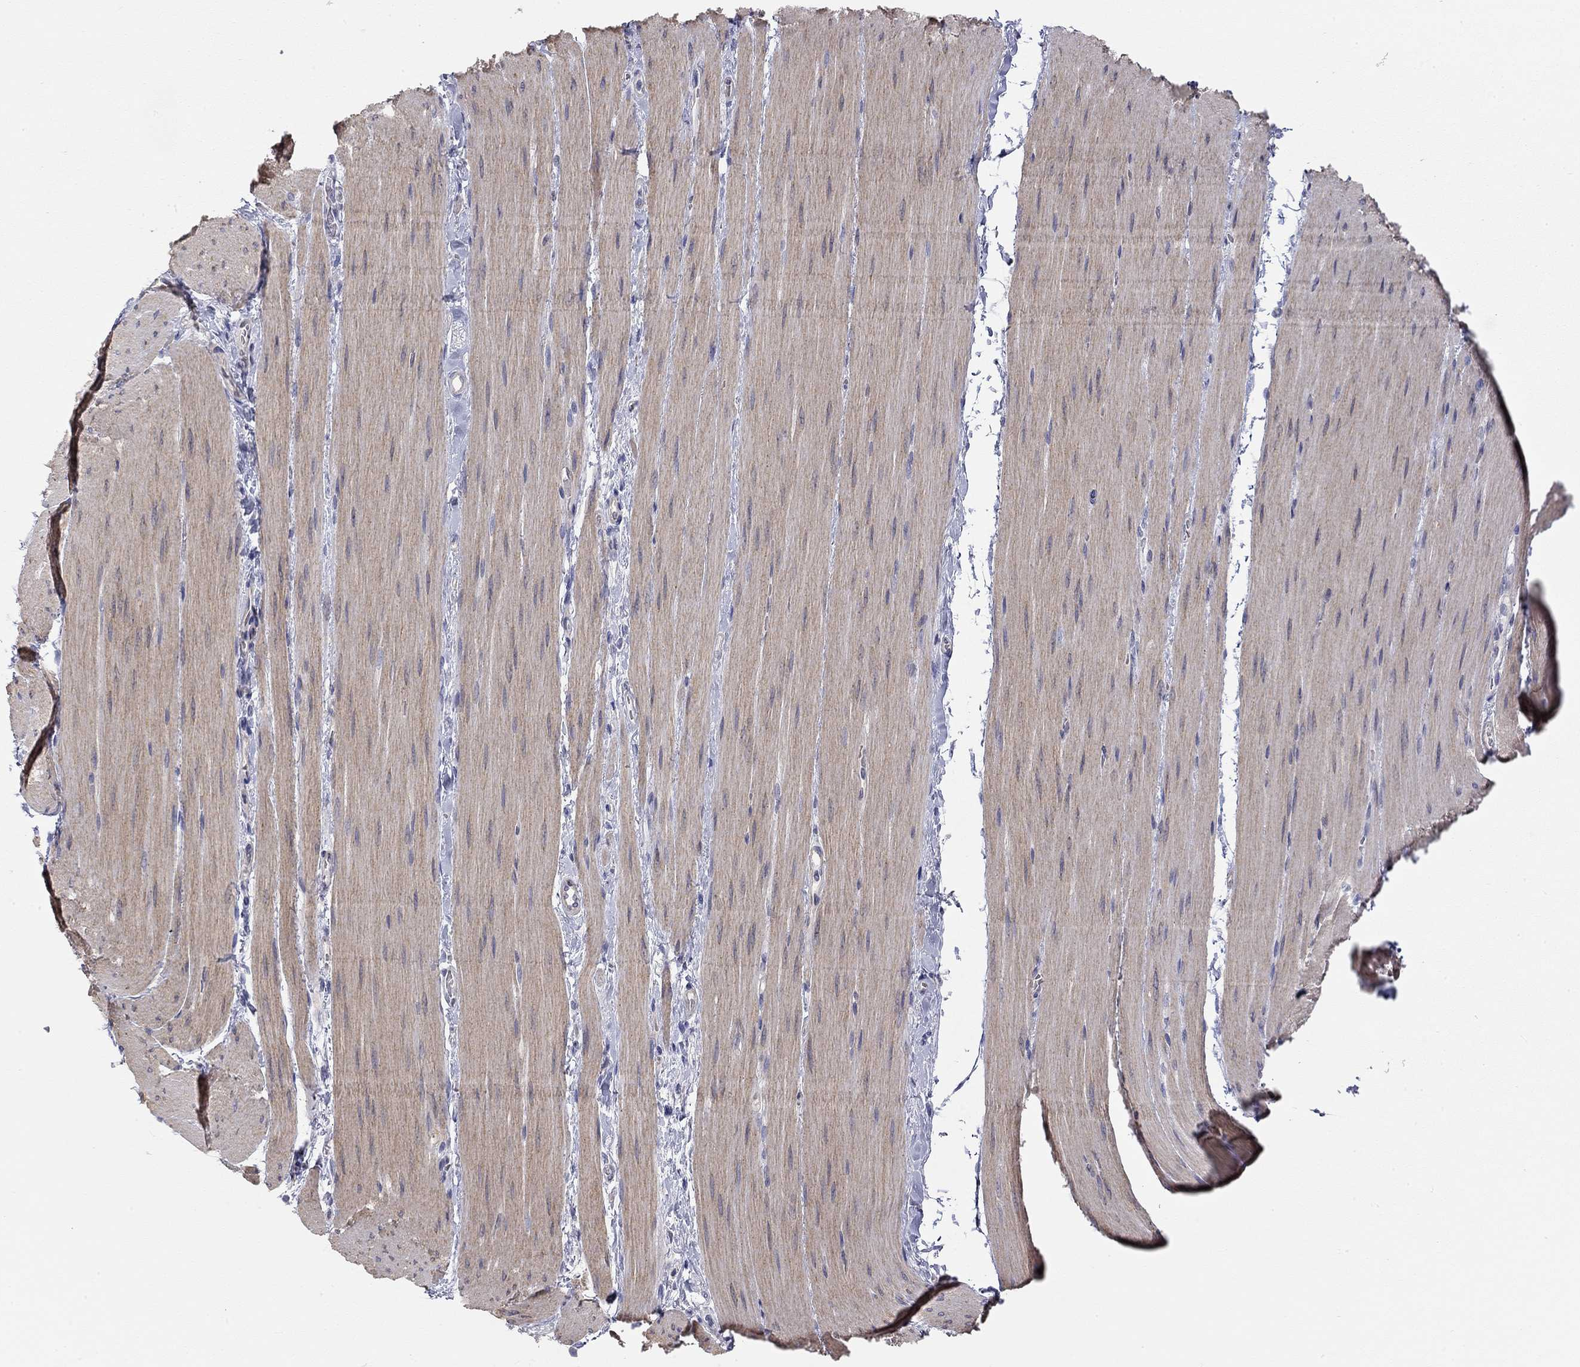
{"staining": {"intensity": "negative", "quantity": "none", "location": "none"}, "tissue": "soft tissue", "cell_type": "Fibroblasts", "image_type": "normal", "snomed": [{"axis": "morphology", "description": "Normal tissue, NOS"}, {"axis": "topography", "description": "Smooth muscle"}, {"axis": "topography", "description": "Duodenum"}, {"axis": "topography", "description": "Peripheral nerve tissue"}], "caption": "Soft tissue was stained to show a protein in brown. There is no significant positivity in fibroblasts. (Immunohistochemistry, brightfield microscopy, high magnification).", "gene": "PAPSS2", "patient": {"sex": "female", "age": 61}}